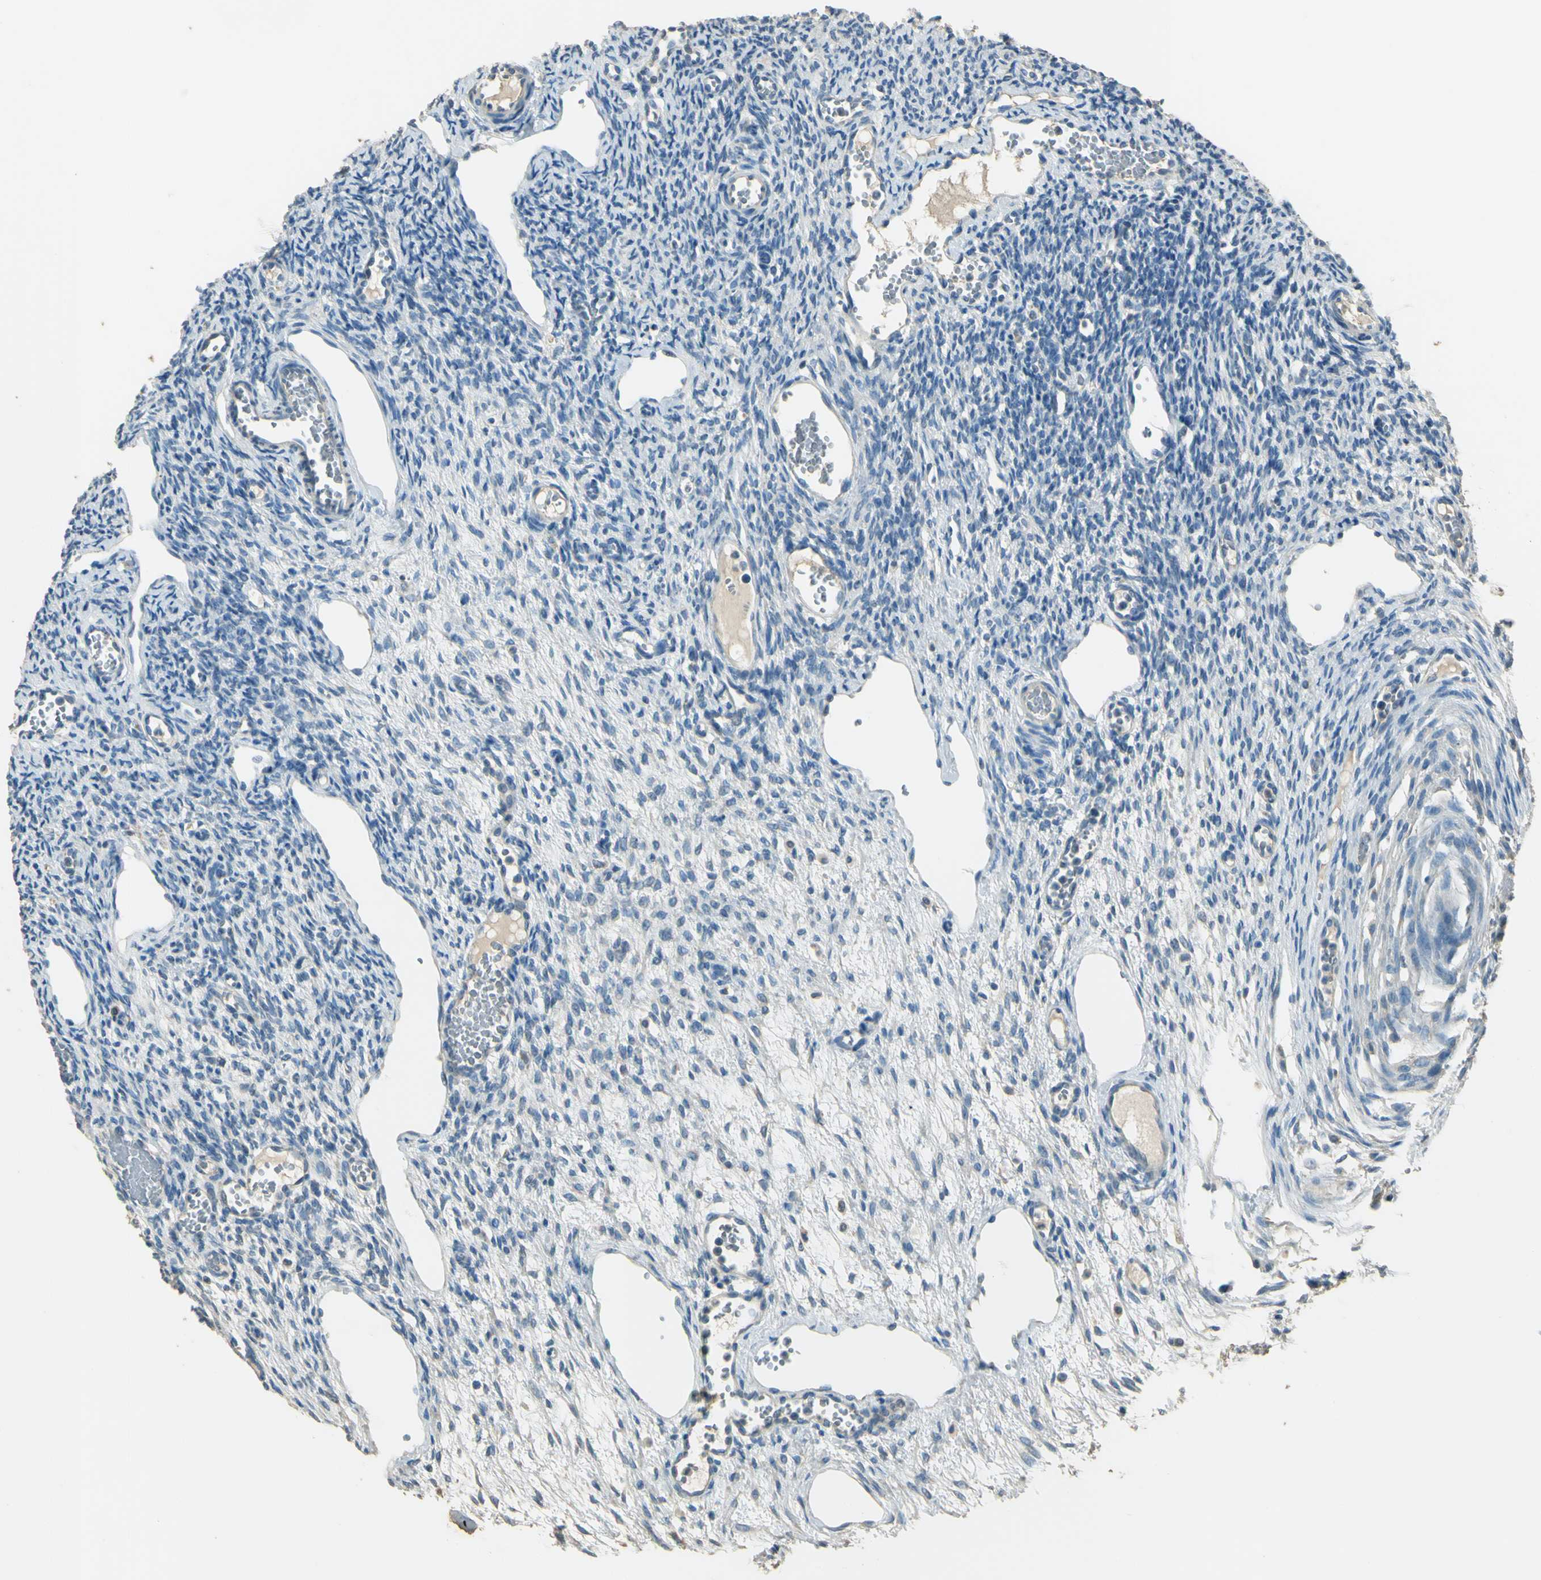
{"staining": {"intensity": "negative", "quantity": "none", "location": "none"}, "tissue": "ovary", "cell_type": "Ovarian stroma cells", "image_type": "normal", "snomed": [{"axis": "morphology", "description": "Normal tissue, NOS"}, {"axis": "topography", "description": "Ovary"}], "caption": "Immunohistochemistry histopathology image of normal ovary stained for a protein (brown), which demonstrates no positivity in ovarian stroma cells. (DAB IHC visualized using brightfield microscopy, high magnification).", "gene": "UXS1", "patient": {"sex": "female", "age": 33}}